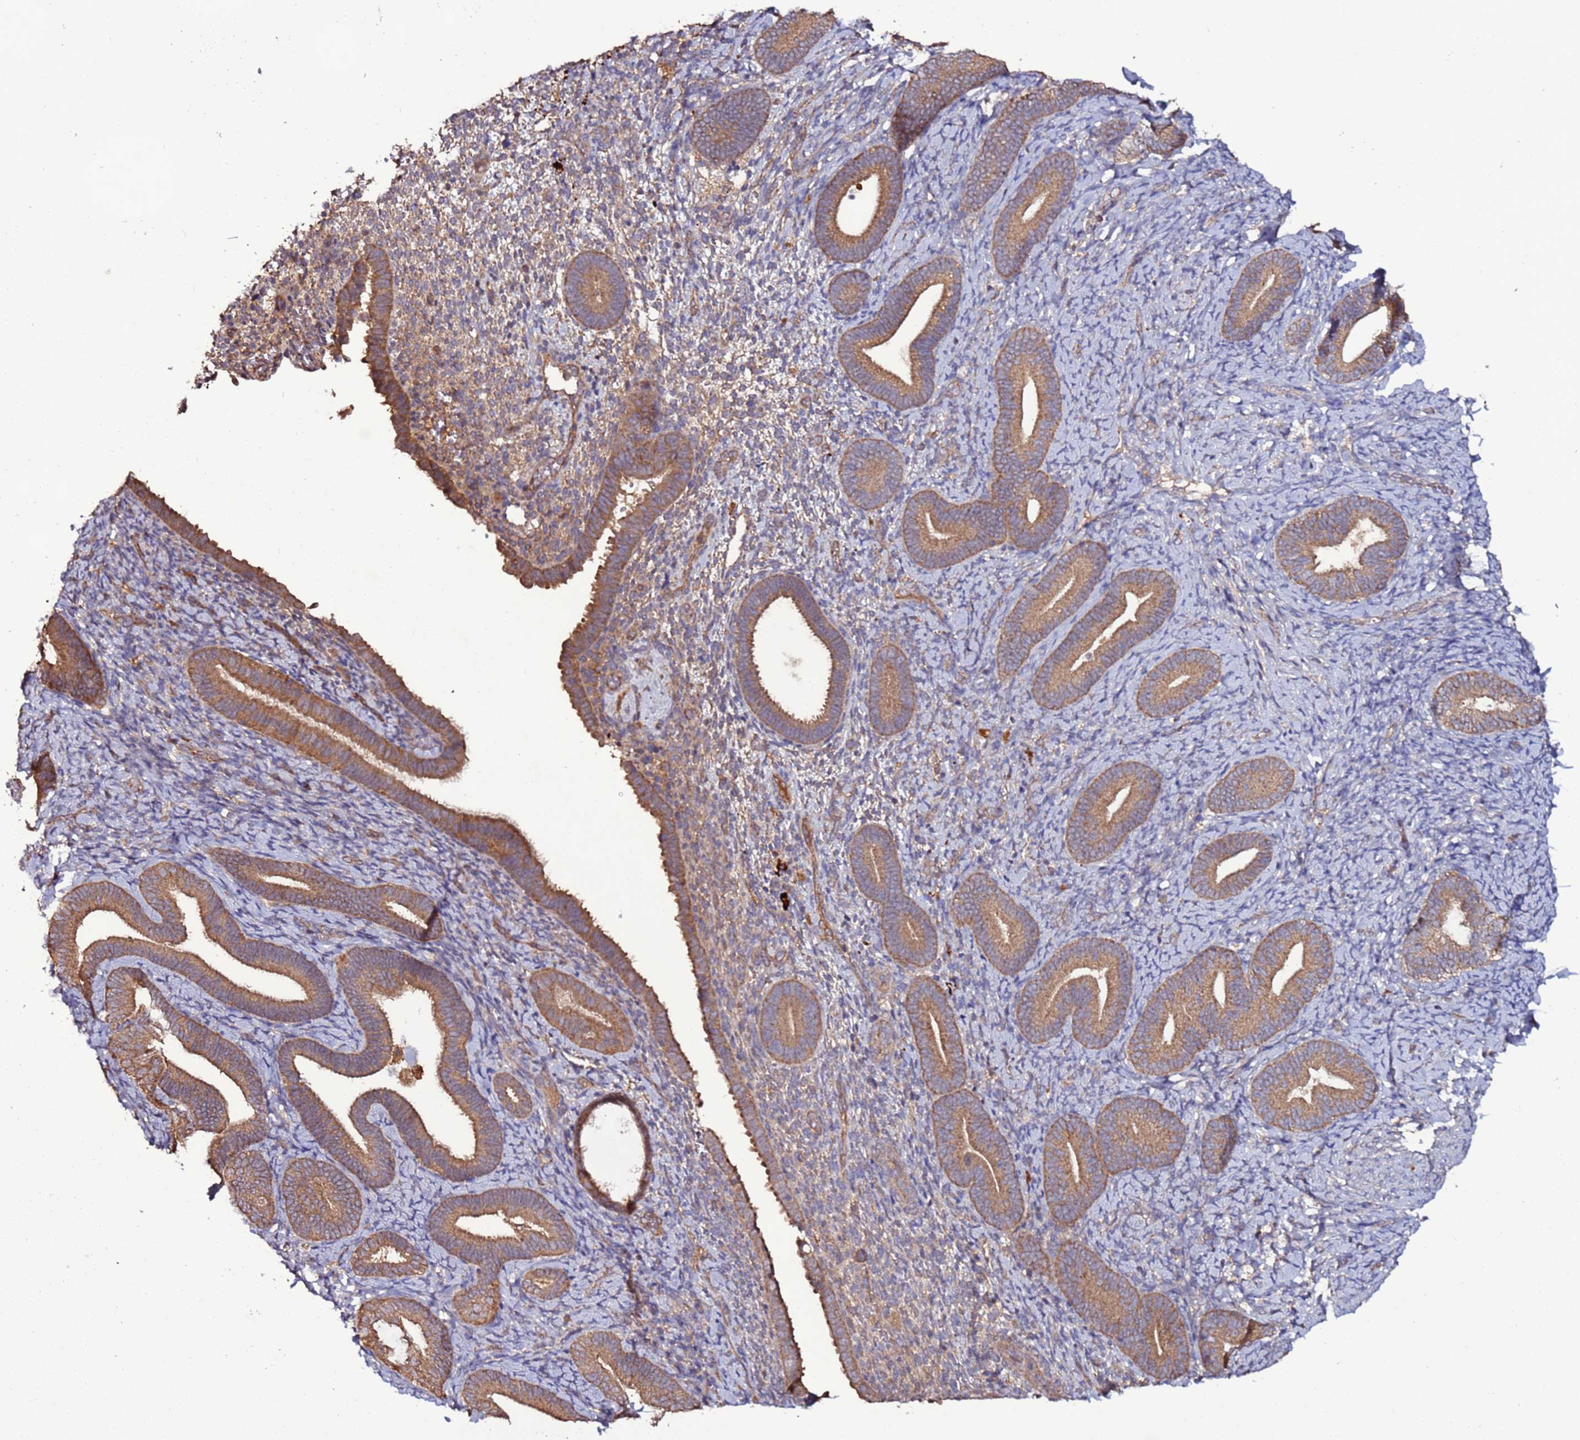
{"staining": {"intensity": "weak", "quantity": "<25%", "location": "cytoplasmic/membranous"}, "tissue": "endometrium", "cell_type": "Cells in endometrial stroma", "image_type": "normal", "snomed": [{"axis": "morphology", "description": "Normal tissue, NOS"}, {"axis": "topography", "description": "Endometrium"}], "caption": "IHC of benign human endometrium demonstrates no staining in cells in endometrial stroma. (DAB immunohistochemistry visualized using brightfield microscopy, high magnification).", "gene": "RPS15A", "patient": {"sex": "female", "age": 65}}